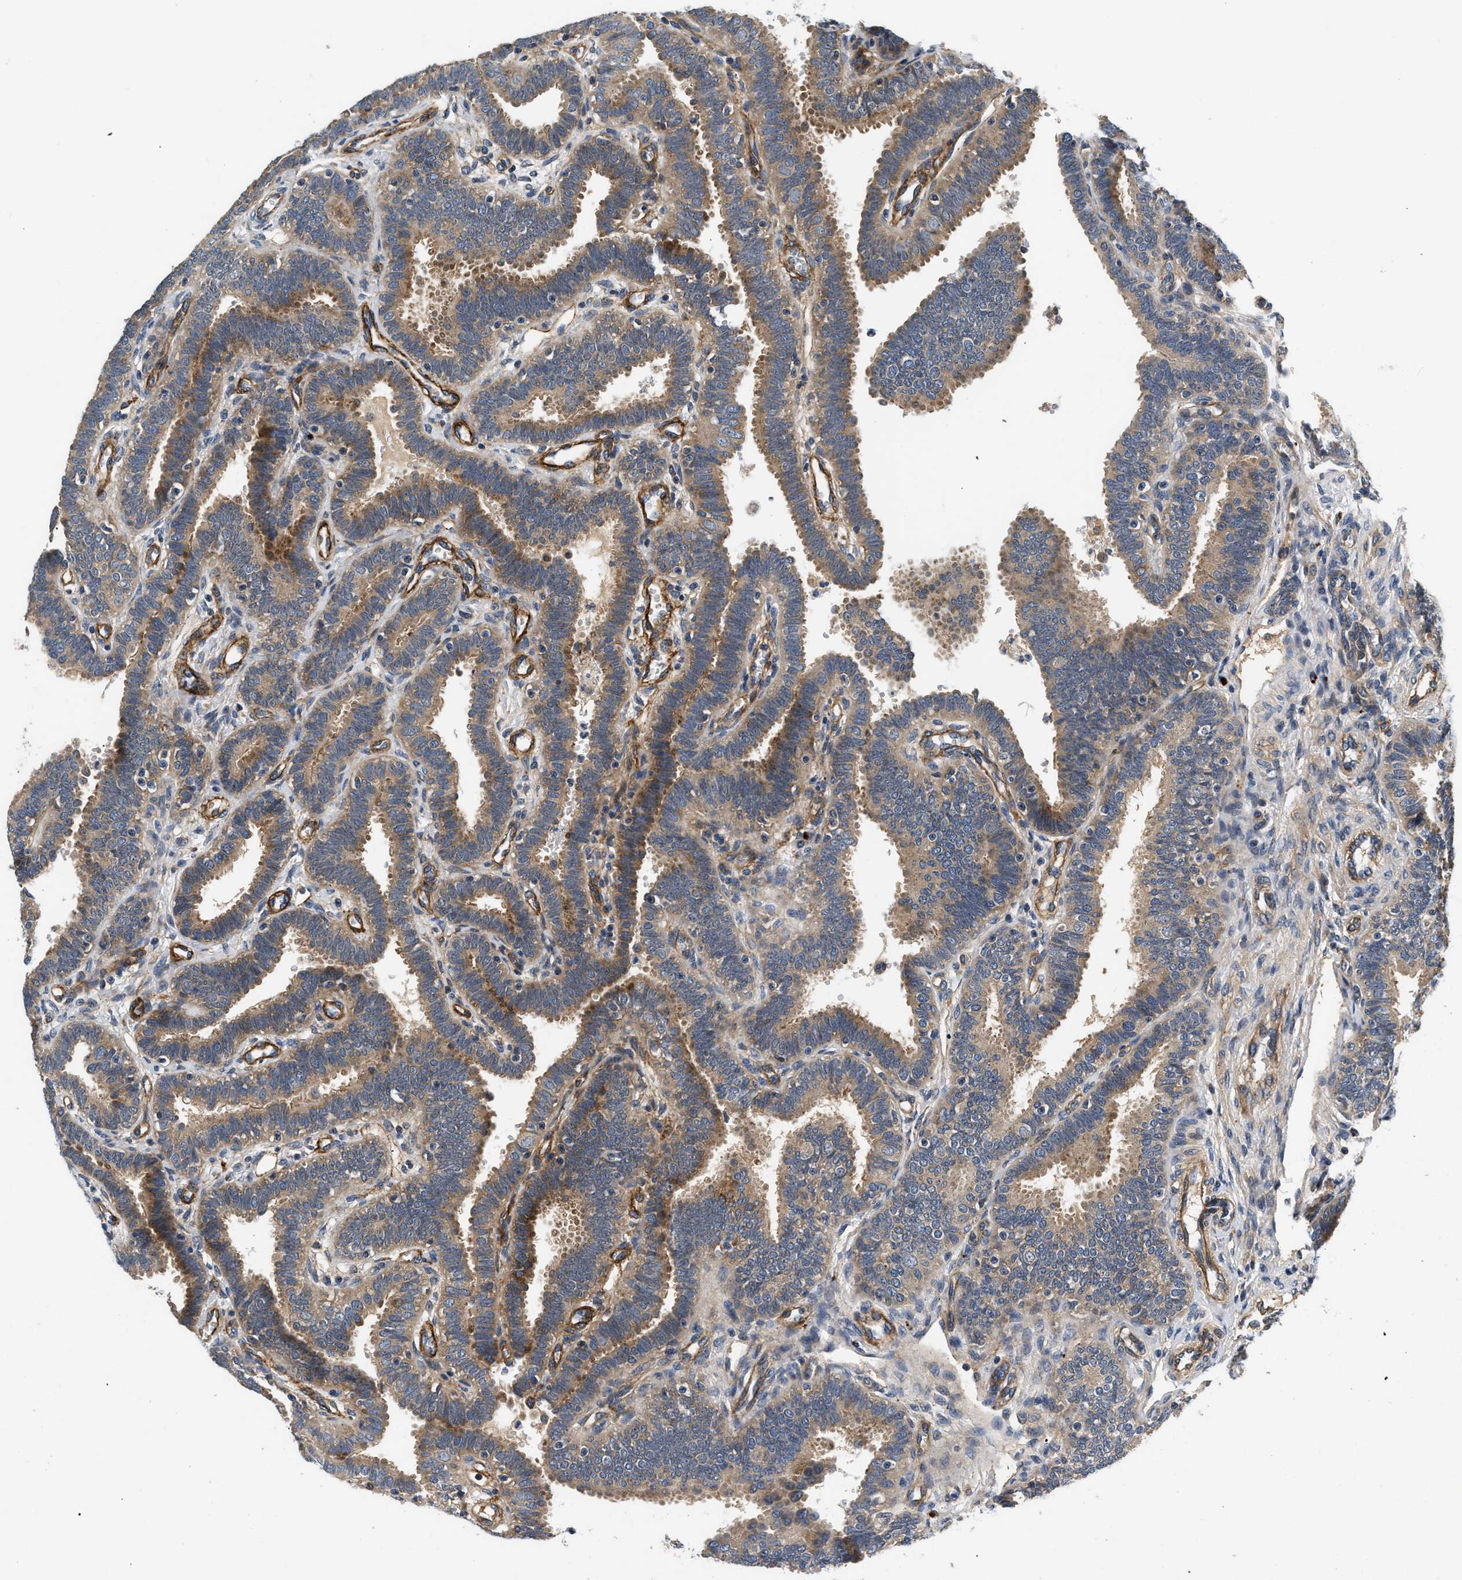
{"staining": {"intensity": "moderate", "quantity": ">75%", "location": "cytoplasmic/membranous"}, "tissue": "fallopian tube", "cell_type": "Glandular cells", "image_type": "normal", "snomed": [{"axis": "morphology", "description": "Normal tissue, NOS"}, {"axis": "topography", "description": "Fallopian tube"}, {"axis": "topography", "description": "Placenta"}], "caption": "A micrograph of fallopian tube stained for a protein shows moderate cytoplasmic/membranous brown staining in glandular cells.", "gene": "NME6", "patient": {"sex": "female", "age": 34}}